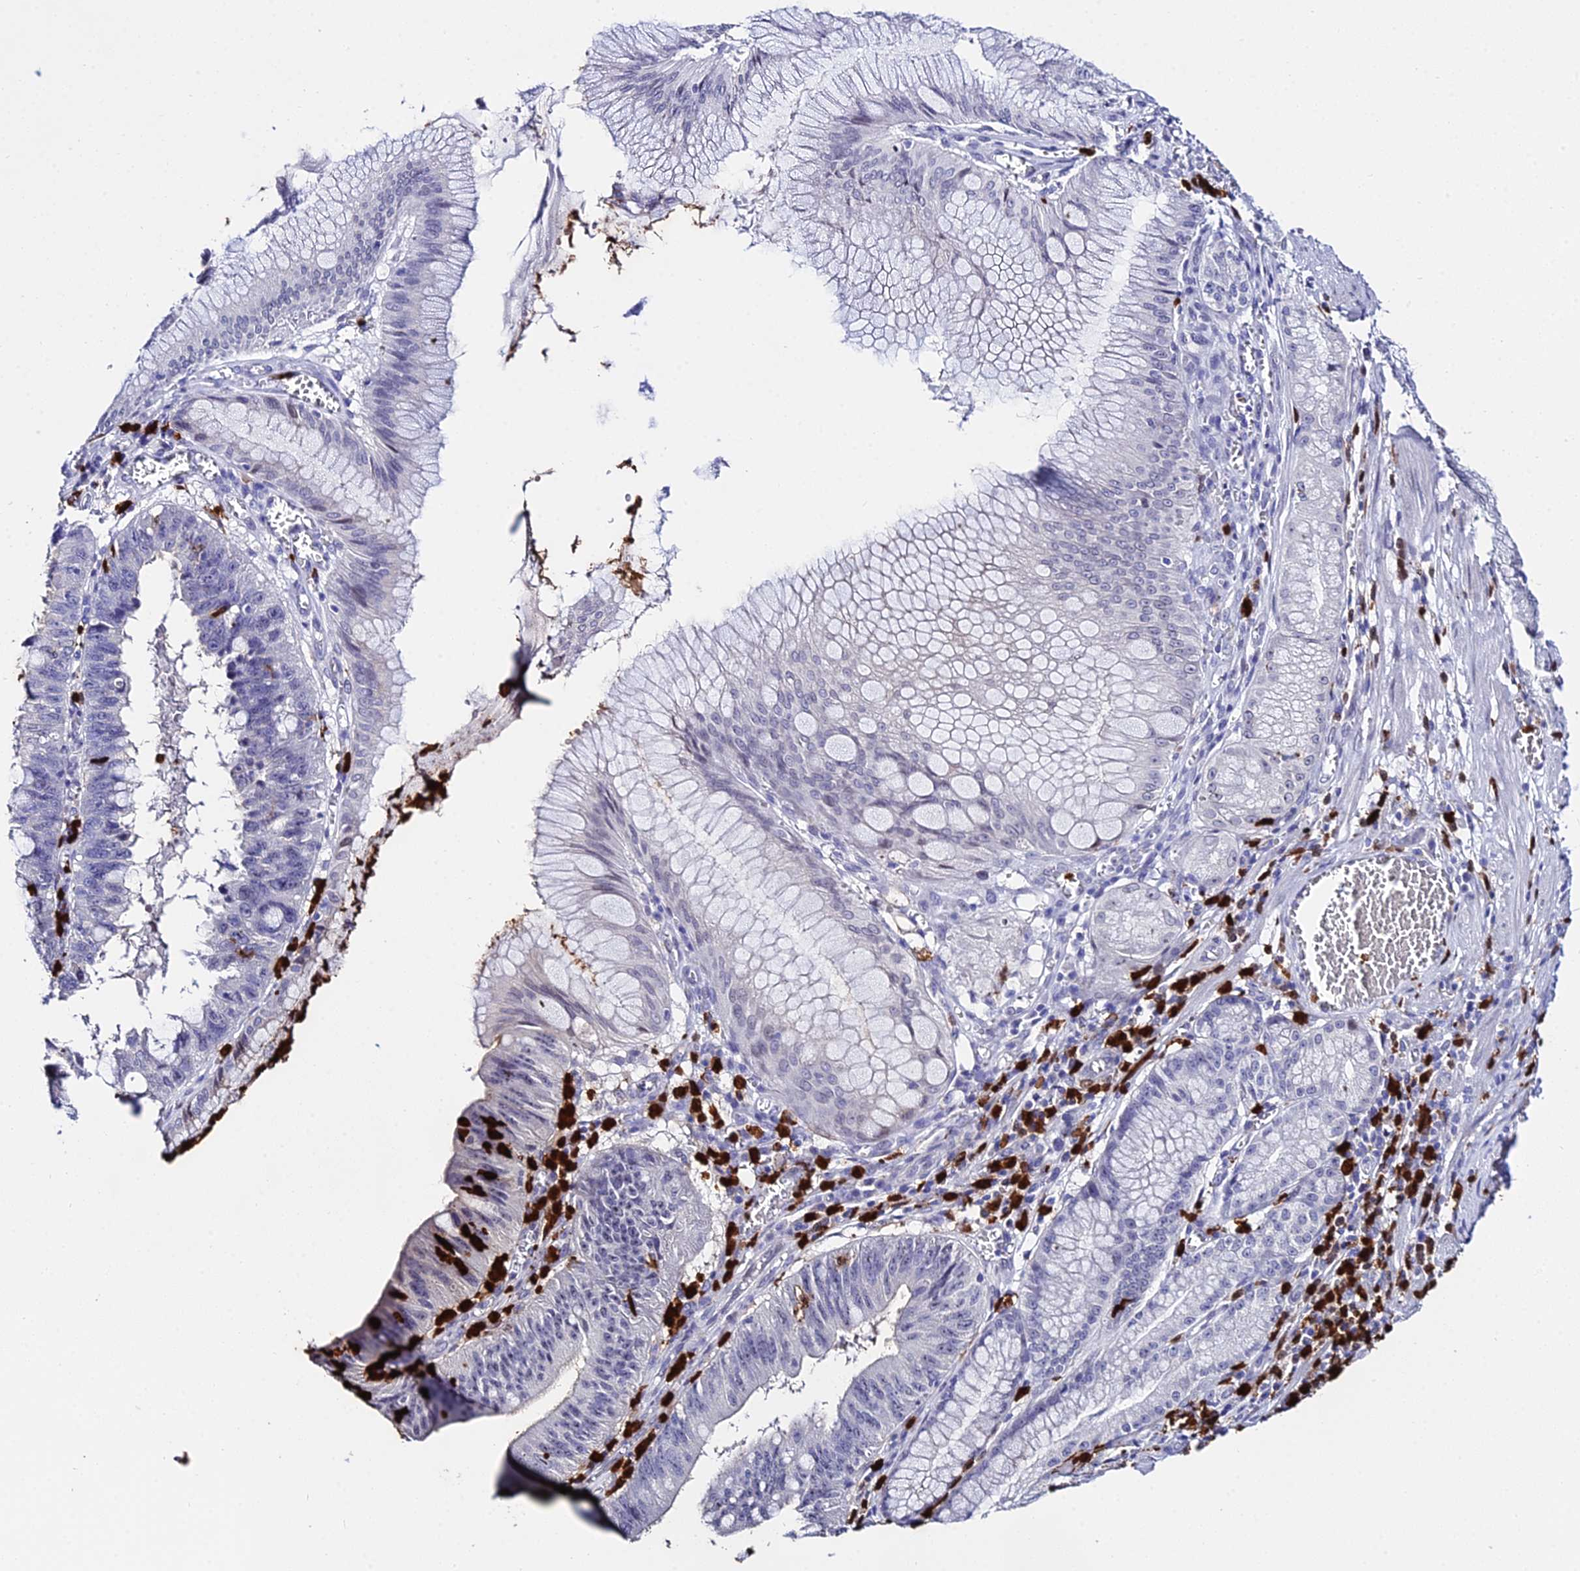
{"staining": {"intensity": "negative", "quantity": "none", "location": "none"}, "tissue": "stomach cancer", "cell_type": "Tumor cells", "image_type": "cancer", "snomed": [{"axis": "morphology", "description": "Adenocarcinoma, NOS"}, {"axis": "topography", "description": "Stomach"}], "caption": "This is an immunohistochemistry micrograph of stomach cancer (adenocarcinoma). There is no expression in tumor cells.", "gene": "MCM10", "patient": {"sex": "male", "age": 59}}